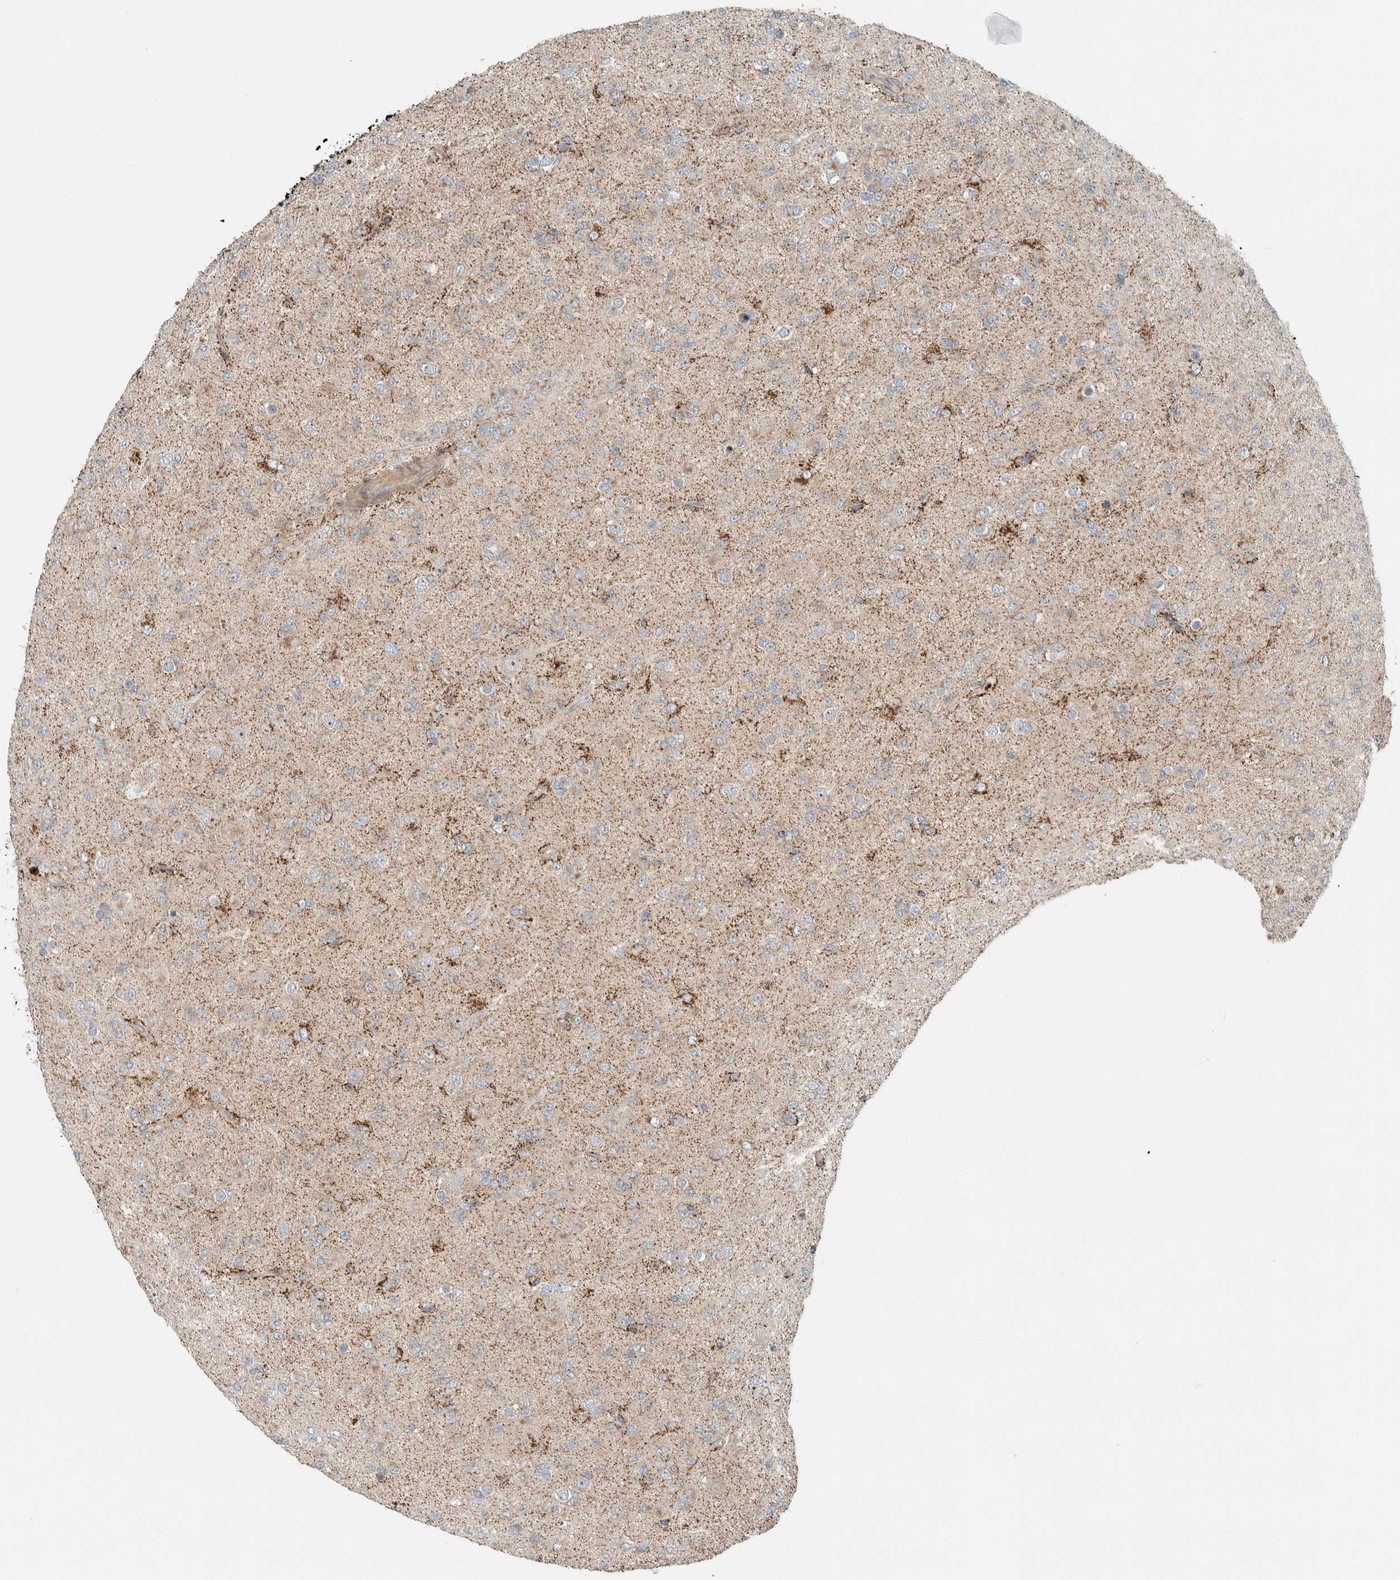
{"staining": {"intensity": "negative", "quantity": "none", "location": "none"}, "tissue": "glioma", "cell_type": "Tumor cells", "image_type": "cancer", "snomed": [{"axis": "morphology", "description": "Glioma, malignant, Low grade"}, {"axis": "topography", "description": "Brain"}], "caption": "Immunohistochemistry of glioma exhibits no positivity in tumor cells. (DAB IHC with hematoxylin counter stain).", "gene": "SLFN12L", "patient": {"sex": "male", "age": 65}}